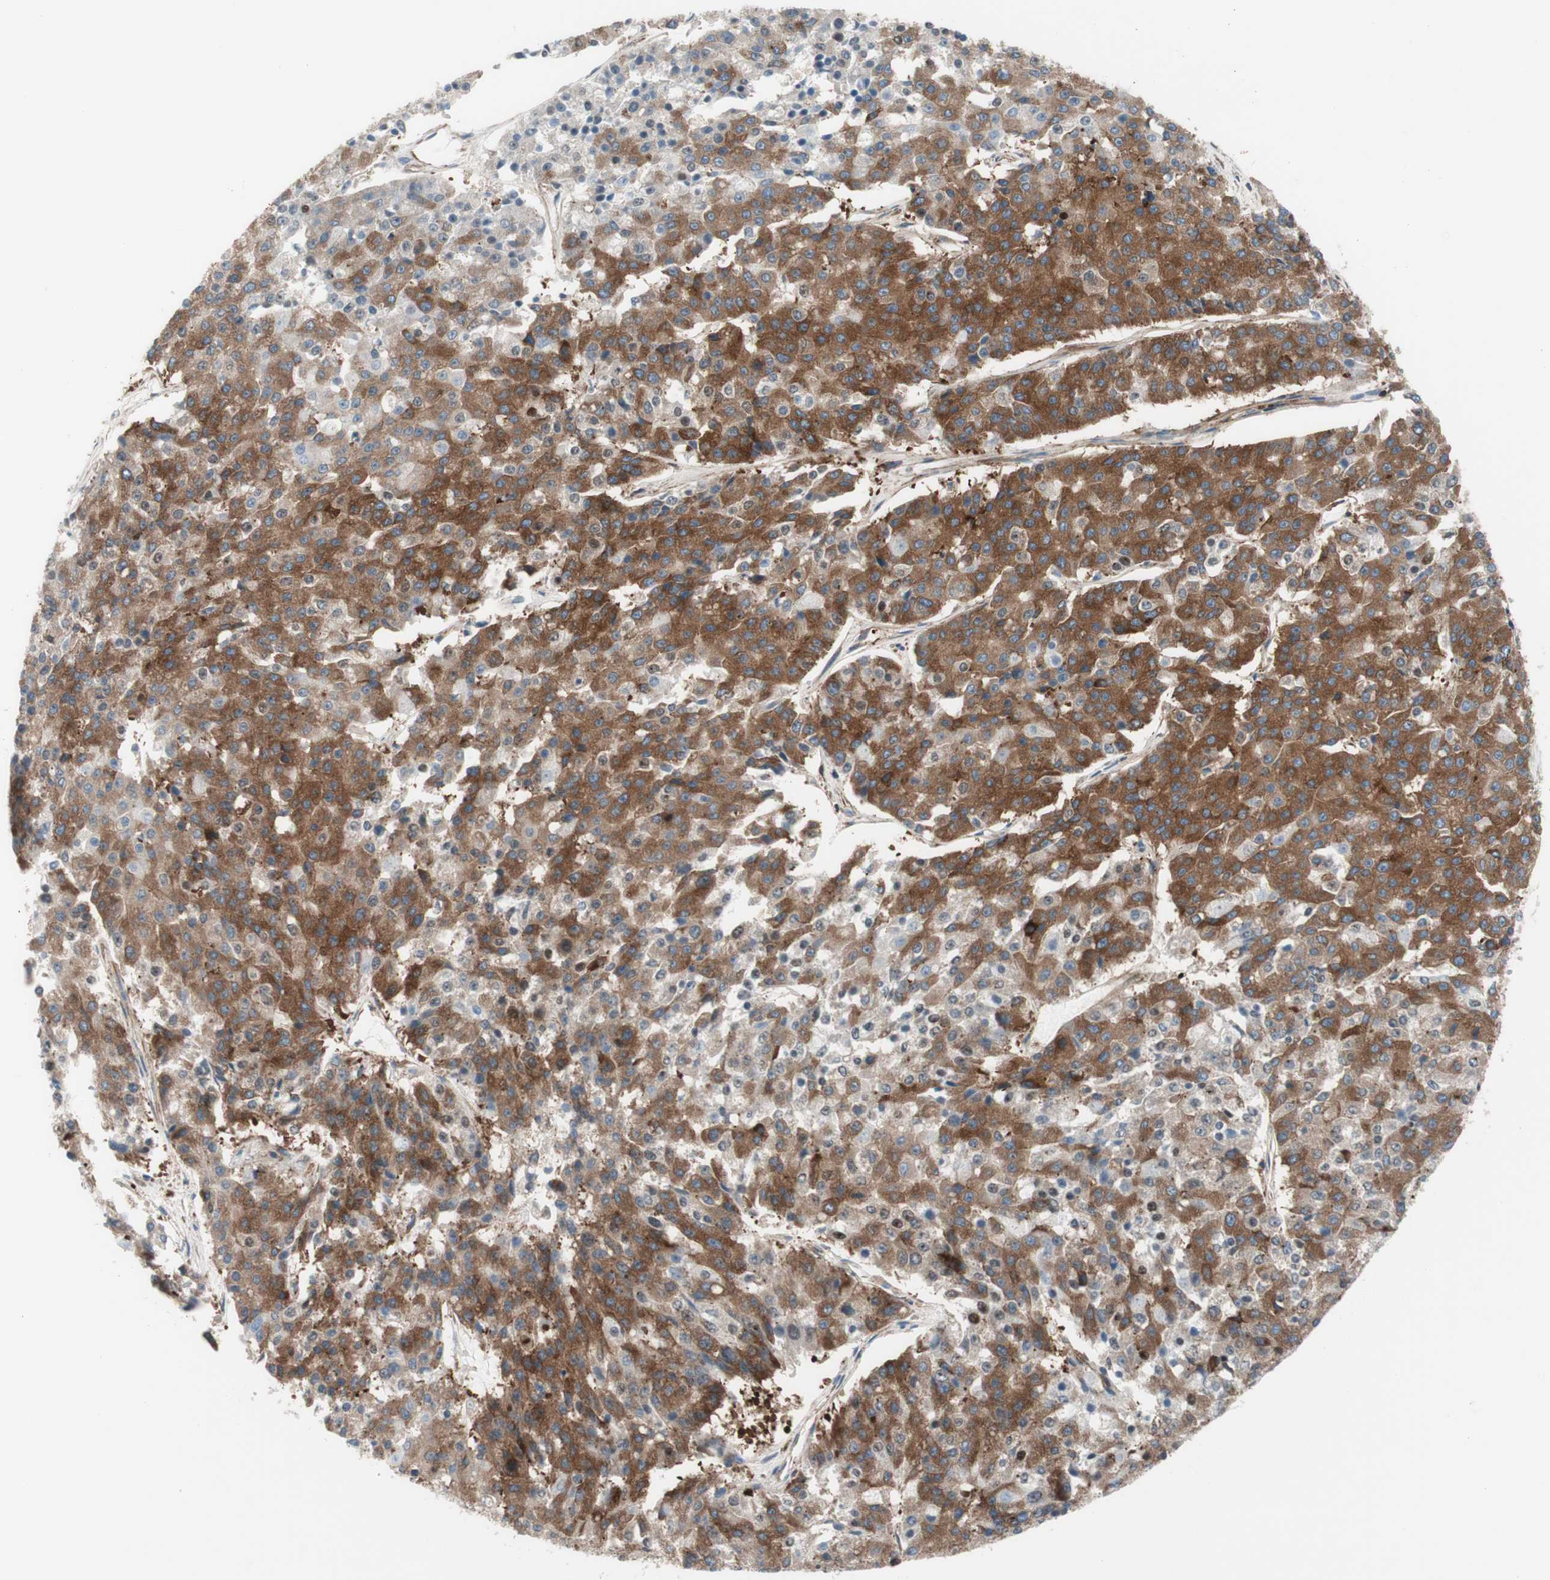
{"staining": {"intensity": "moderate", "quantity": ">75%", "location": "cytoplasmic/membranous"}, "tissue": "pancreatic cancer", "cell_type": "Tumor cells", "image_type": "cancer", "snomed": [{"axis": "morphology", "description": "Adenocarcinoma, NOS"}, {"axis": "topography", "description": "Pancreas"}], "caption": "Pancreatic cancer (adenocarcinoma) was stained to show a protein in brown. There is medium levels of moderate cytoplasmic/membranous expression in about >75% of tumor cells. The protein is stained brown, and the nuclei are stained in blue (DAB IHC with brightfield microscopy, high magnification).", "gene": "CCN4", "patient": {"sex": "male", "age": 50}}